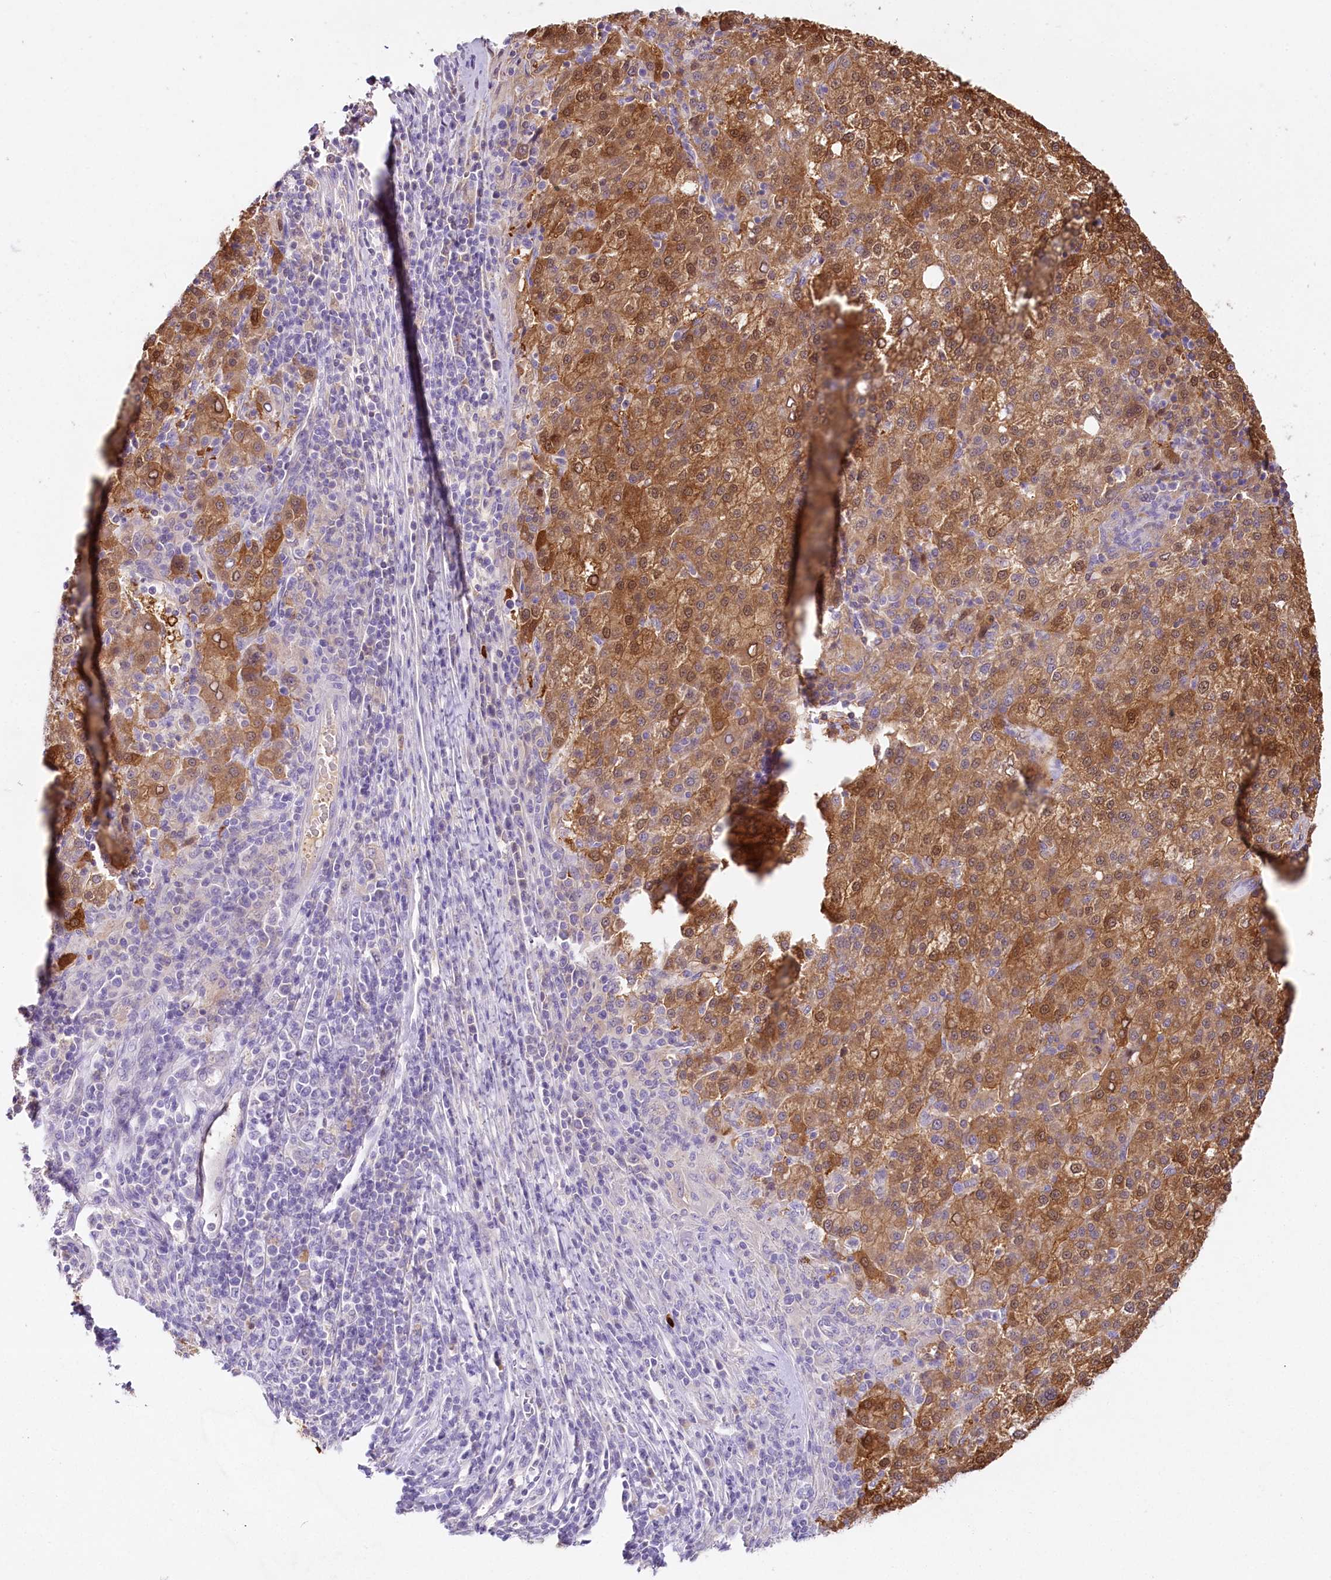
{"staining": {"intensity": "moderate", "quantity": ">75%", "location": "cytoplasmic/membranous,nuclear"}, "tissue": "liver cancer", "cell_type": "Tumor cells", "image_type": "cancer", "snomed": [{"axis": "morphology", "description": "Carcinoma, Hepatocellular, NOS"}, {"axis": "topography", "description": "Liver"}], "caption": "Immunohistochemical staining of liver hepatocellular carcinoma displays moderate cytoplasmic/membranous and nuclear protein positivity in about >75% of tumor cells.", "gene": "HPD", "patient": {"sex": "female", "age": 58}}